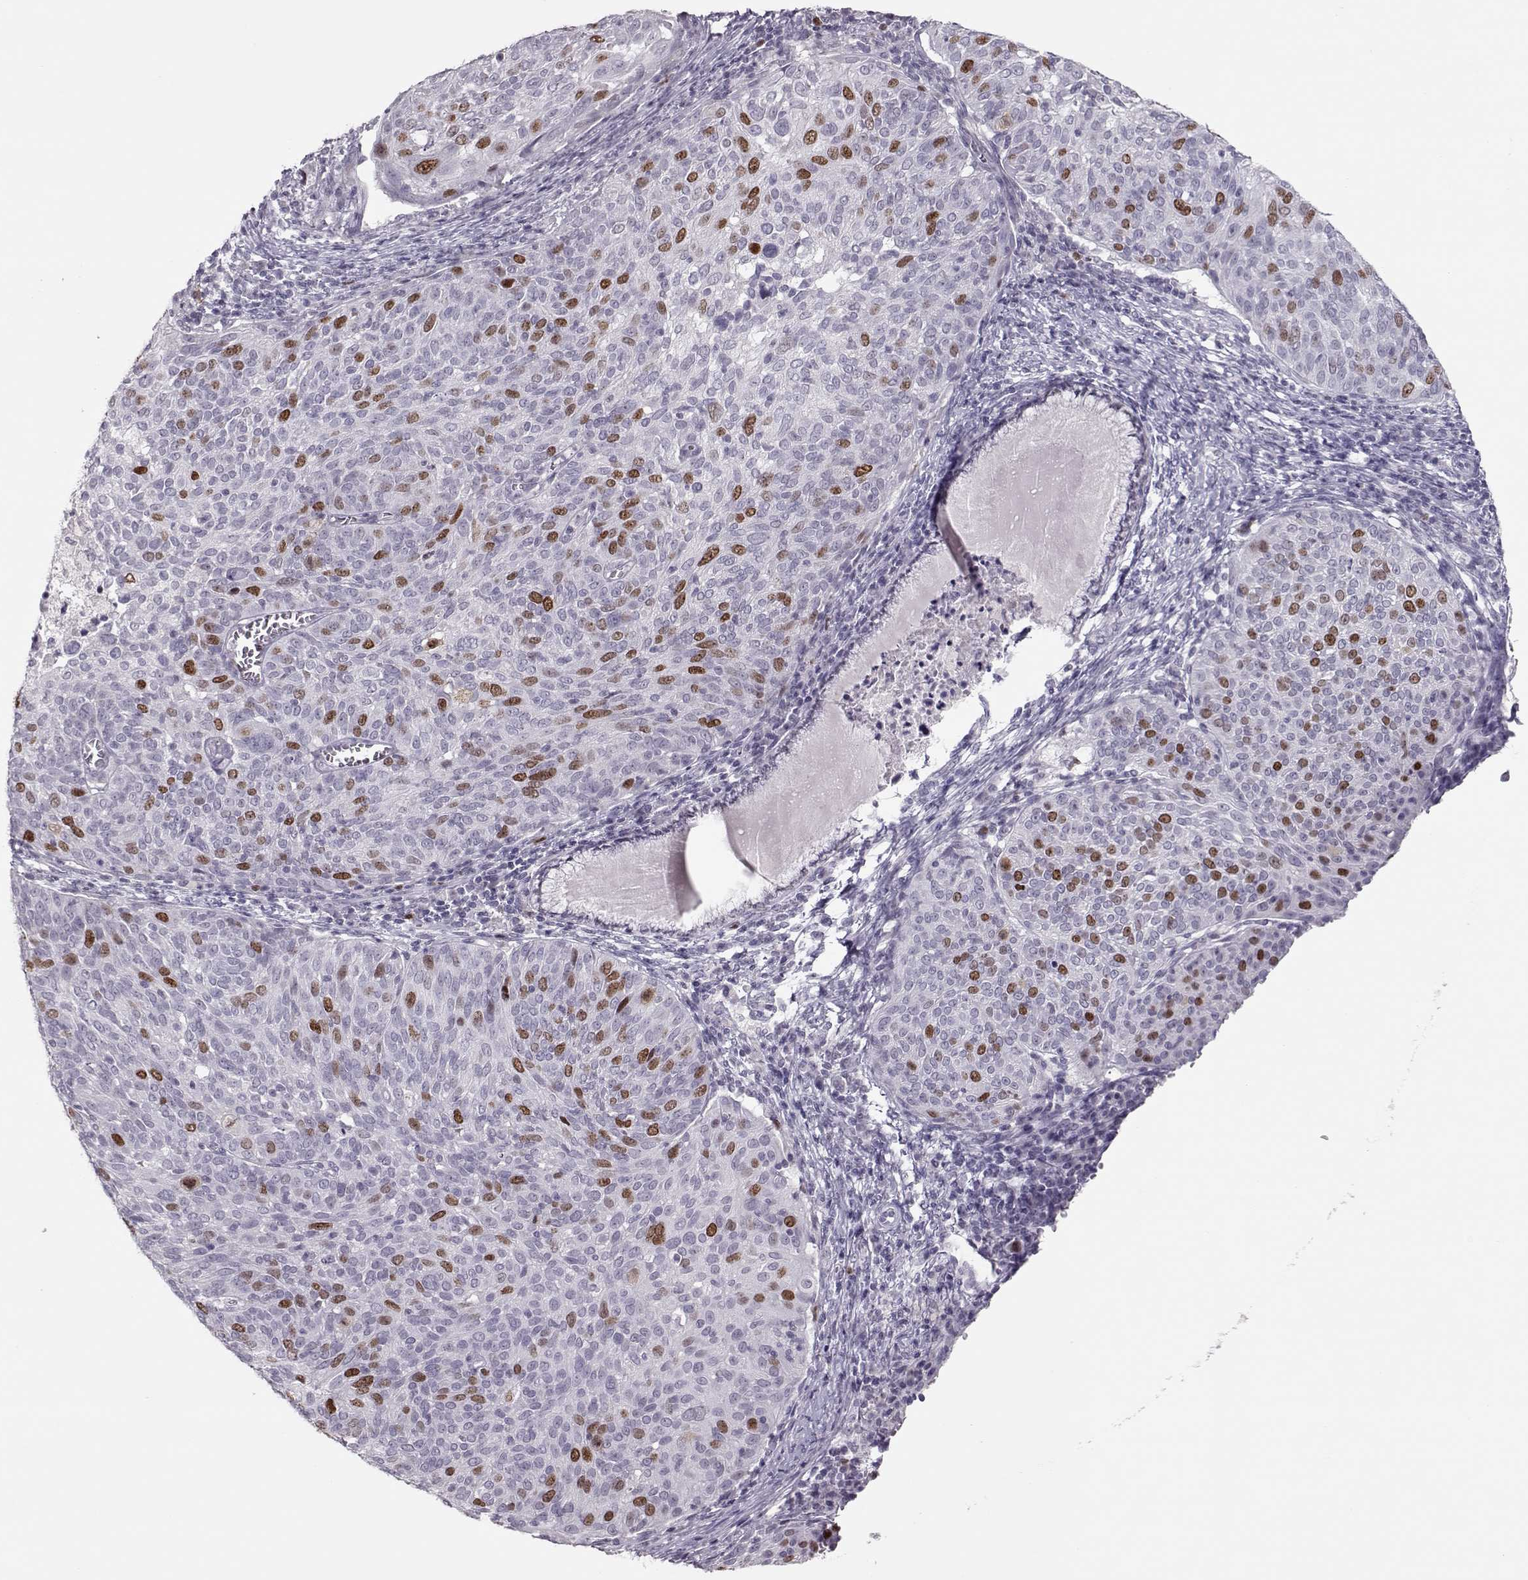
{"staining": {"intensity": "strong", "quantity": "<25%", "location": "nuclear"}, "tissue": "cervical cancer", "cell_type": "Tumor cells", "image_type": "cancer", "snomed": [{"axis": "morphology", "description": "Squamous cell carcinoma, NOS"}, {"axis": "topography", "description": "Cervix"}], "caption": "Cervical cancer was stained to show a protein in brown. There is medium levels of strong nuclear expression in approximately <25% of tumor cells.", "gene": "SGO1", "patient": {"sex": "female", "age": 39}}